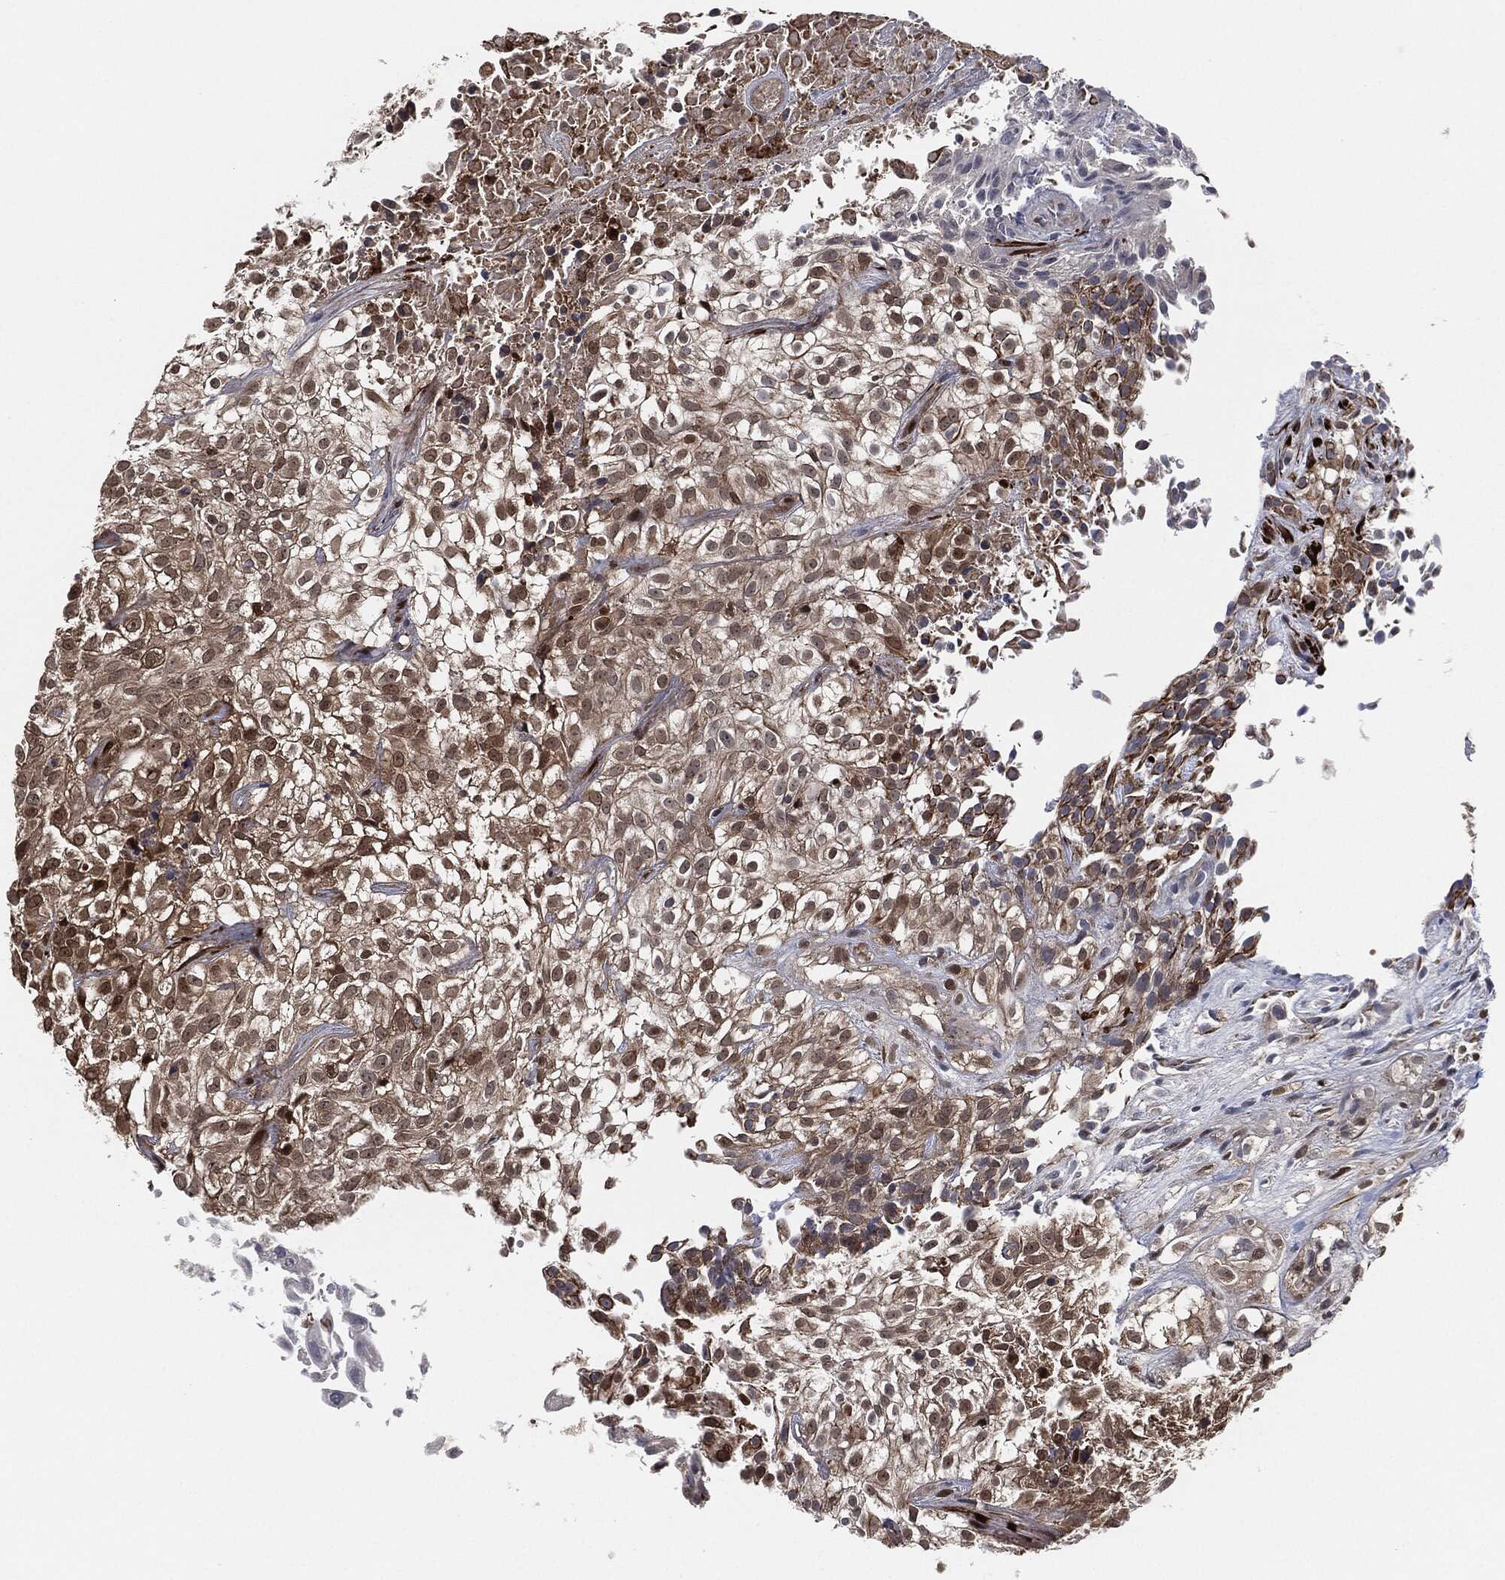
{"staining": {"intensity": "weak", "quantity": ">75%", "location": "cytoplasmic/membranous,nuclear"}, "tissue": "urothelial cancer", "cell_type": "Tumor cells", "image_type": "cancer", "snomed": [{"axis": "morphology", "description": "Urothelial carcinoma, High grade"}, {"axis": "topography", "description": "Urinary bladder"}], "caption": "Immunohistochemistry (IHC) photomicrograph of neoplastic tissue: human urothelial cancer stained using immunohistochemistry (IHC) demonstrates low levels of weak protein expression localized specifically in the cytoplasmic/membranous and nuclear of tumor cells, appearing as a cytoplasmic/membranous and nuclear brown color.", "gene": "CAPRIN2", "patient": {"sex": "male", "age": 56}}